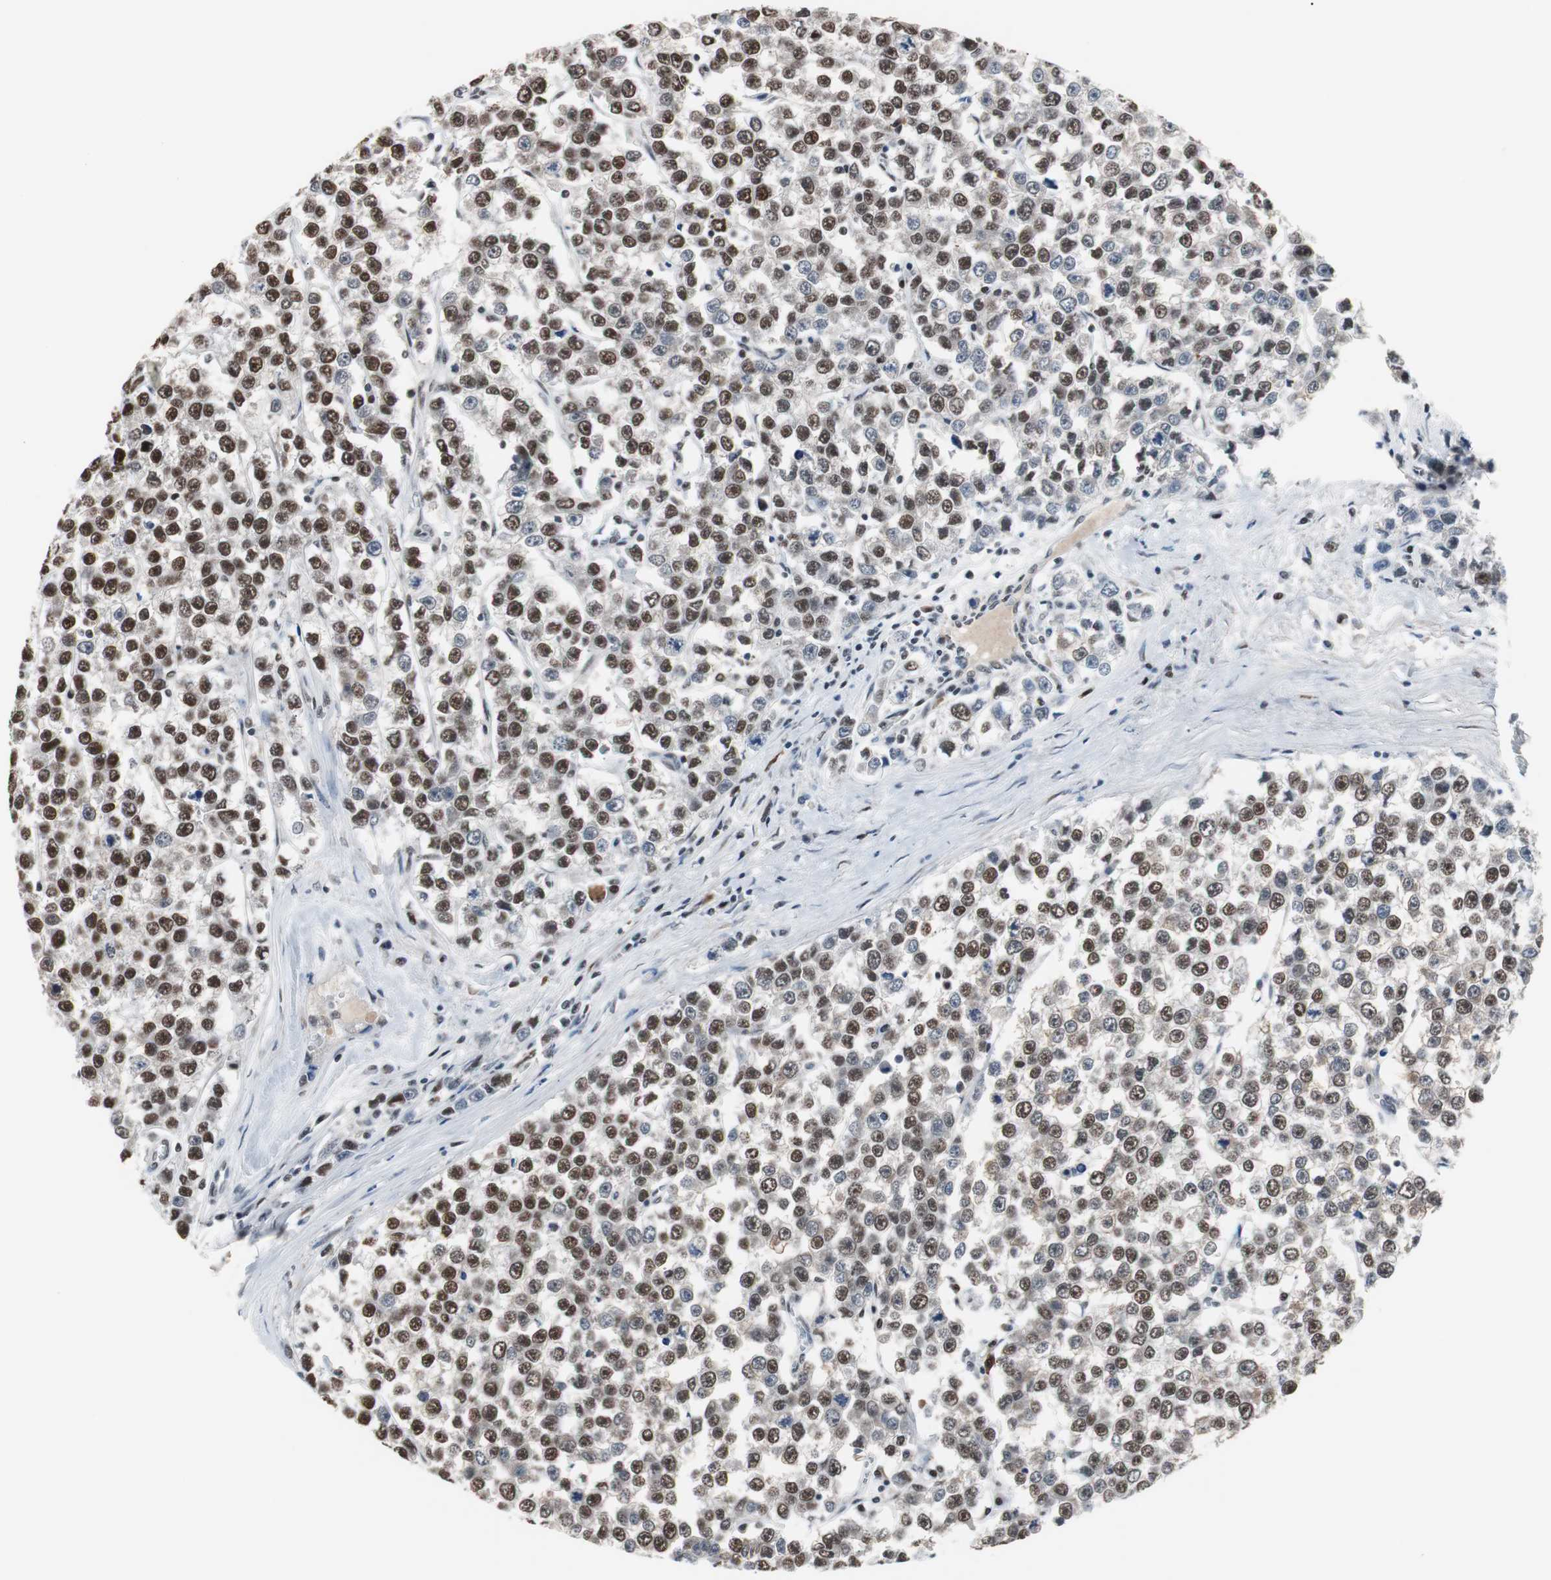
{"staining": {"intensity": "strong", "quantity": "25%-75%", "location": "nuclear"}, "tissue": "testis cancer", "cell_type": "Tumor cells", "image_type": "cancer", "snomed": [{"axis": "morphology", "description": "Seminoma, NOS"}, {"axis": "morphology", "description": "Carcinoma, Embryonal, NOS"}, {"axis": "topography", "description": "Testis"}], "caption": "Immunohistochemistry (IHC) staining of testis cancer (seminoma), which shows high levels of strong nuclear expression in approximately 25%-75% of tumor cells indicating strong nuclear protein expression. The staining was performed using DAB (brown) for protein detection and nuclei were counterstained in hematoxylin (blue).", "gene": "TAF7", "patient": {"sex": "male", "age": 52}}